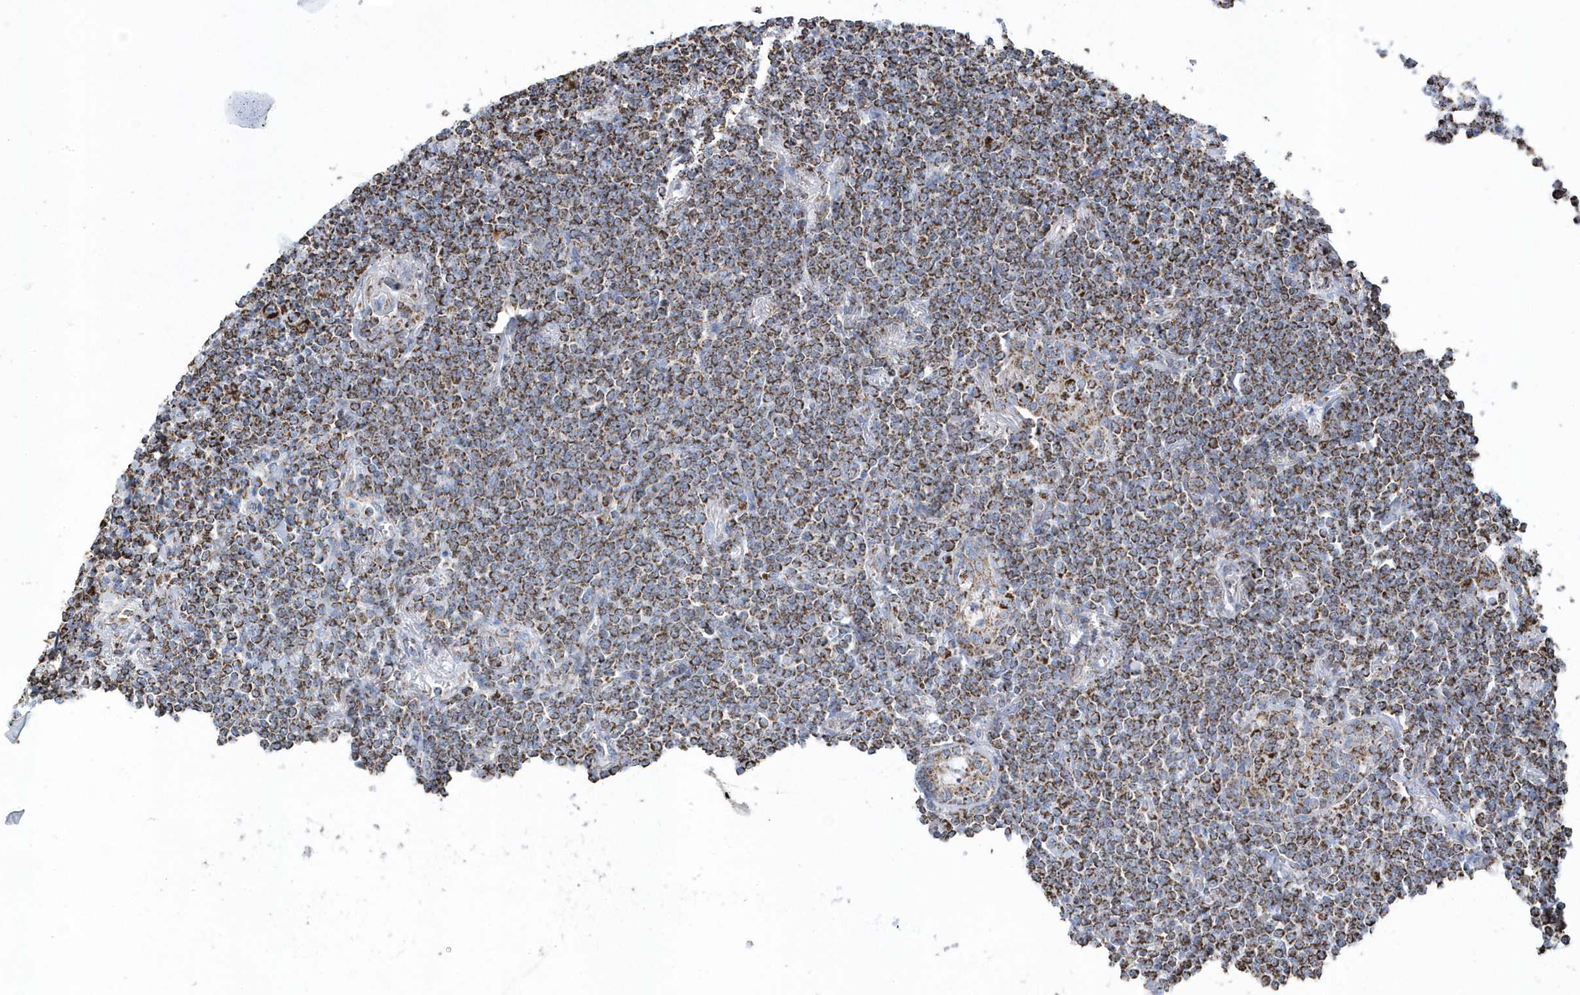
{"staining": {"intensity": "moderate", "quantity": ">75%", "location": "cytoplasmic/membranous"}, "tissue": "lymphoma", "cell_type": "Tumor cells", "image_type": "cancer", "snomed": [{"axis": "morphology", "description": "Malignant lymphoma, non-Hodgkin's type, Low grade"}, {"axis": "topography", "description": "Lung"}], "caption": "Malignant lymphoma, non-Hodgkin's type (low-grade) tissue demonstrates moderate cytoplasmic/membranous expression in about >75% of tumor cells, visualized by immunohistochemistry.", "gene": "GTPBP8", "patient": {"sex": "female", "age": 71}}